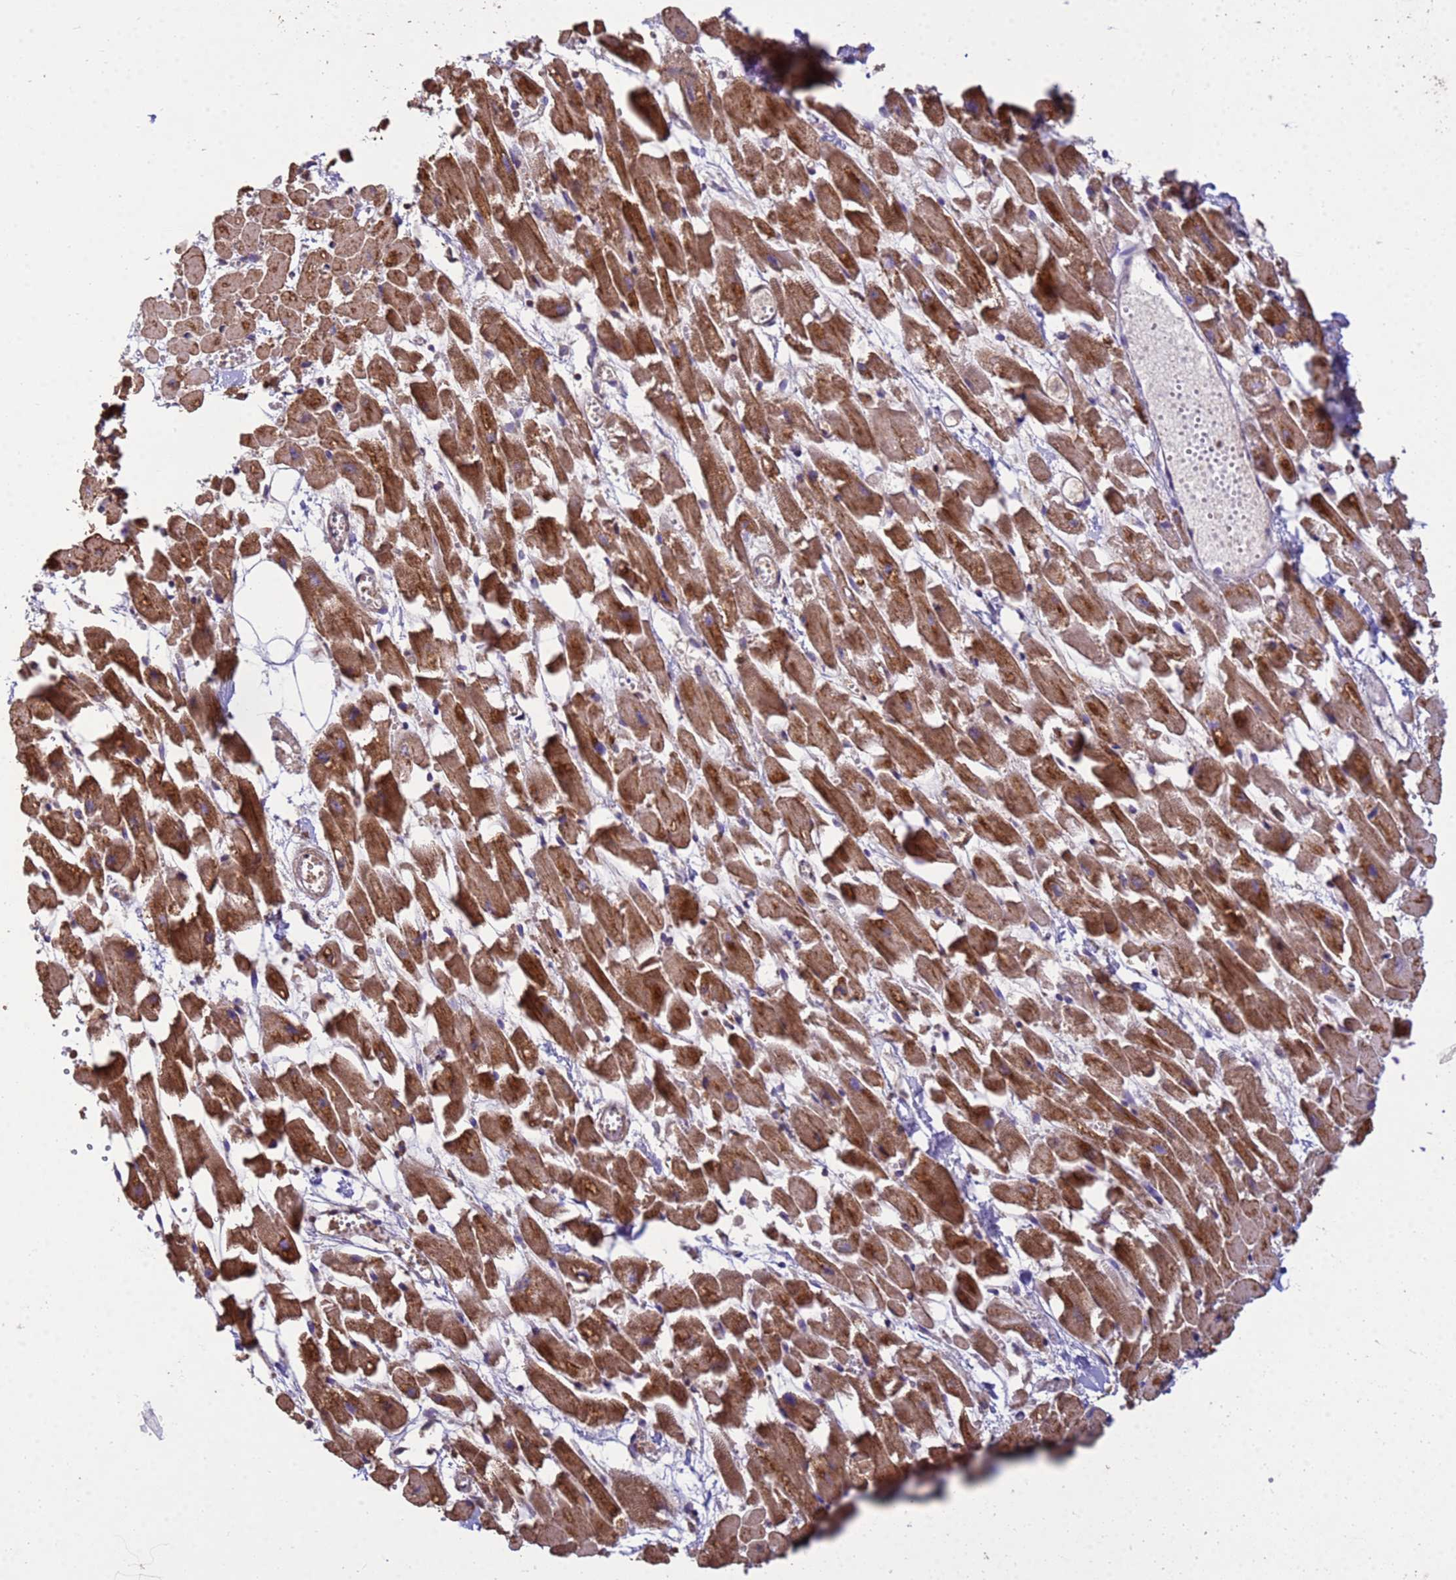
{"staining": {"intensity": "strong", "quantity": ">75%", "location": "cytoplasmic/membranous"}, "tissue": "heart muscle", "cell_type": "Cardiomyocytes", "image_type": "normal", "snomed": [{"axis": "morphology", "description": "Normal tissue, NOS"}, {"axis": "topography", "description": "Heart"}], "caption": "This micrograph demonstrates unremarkable heart muscle stained with immunohistochemistry (IHC) to label a protein in brown. The cytoplasmic/membranous of cardiomyocytes show strong positivity for the protein. Nuclei are counter-stained blue.", "gene": "P2RX7", "patient": {"sex": "female", "age": 64}}